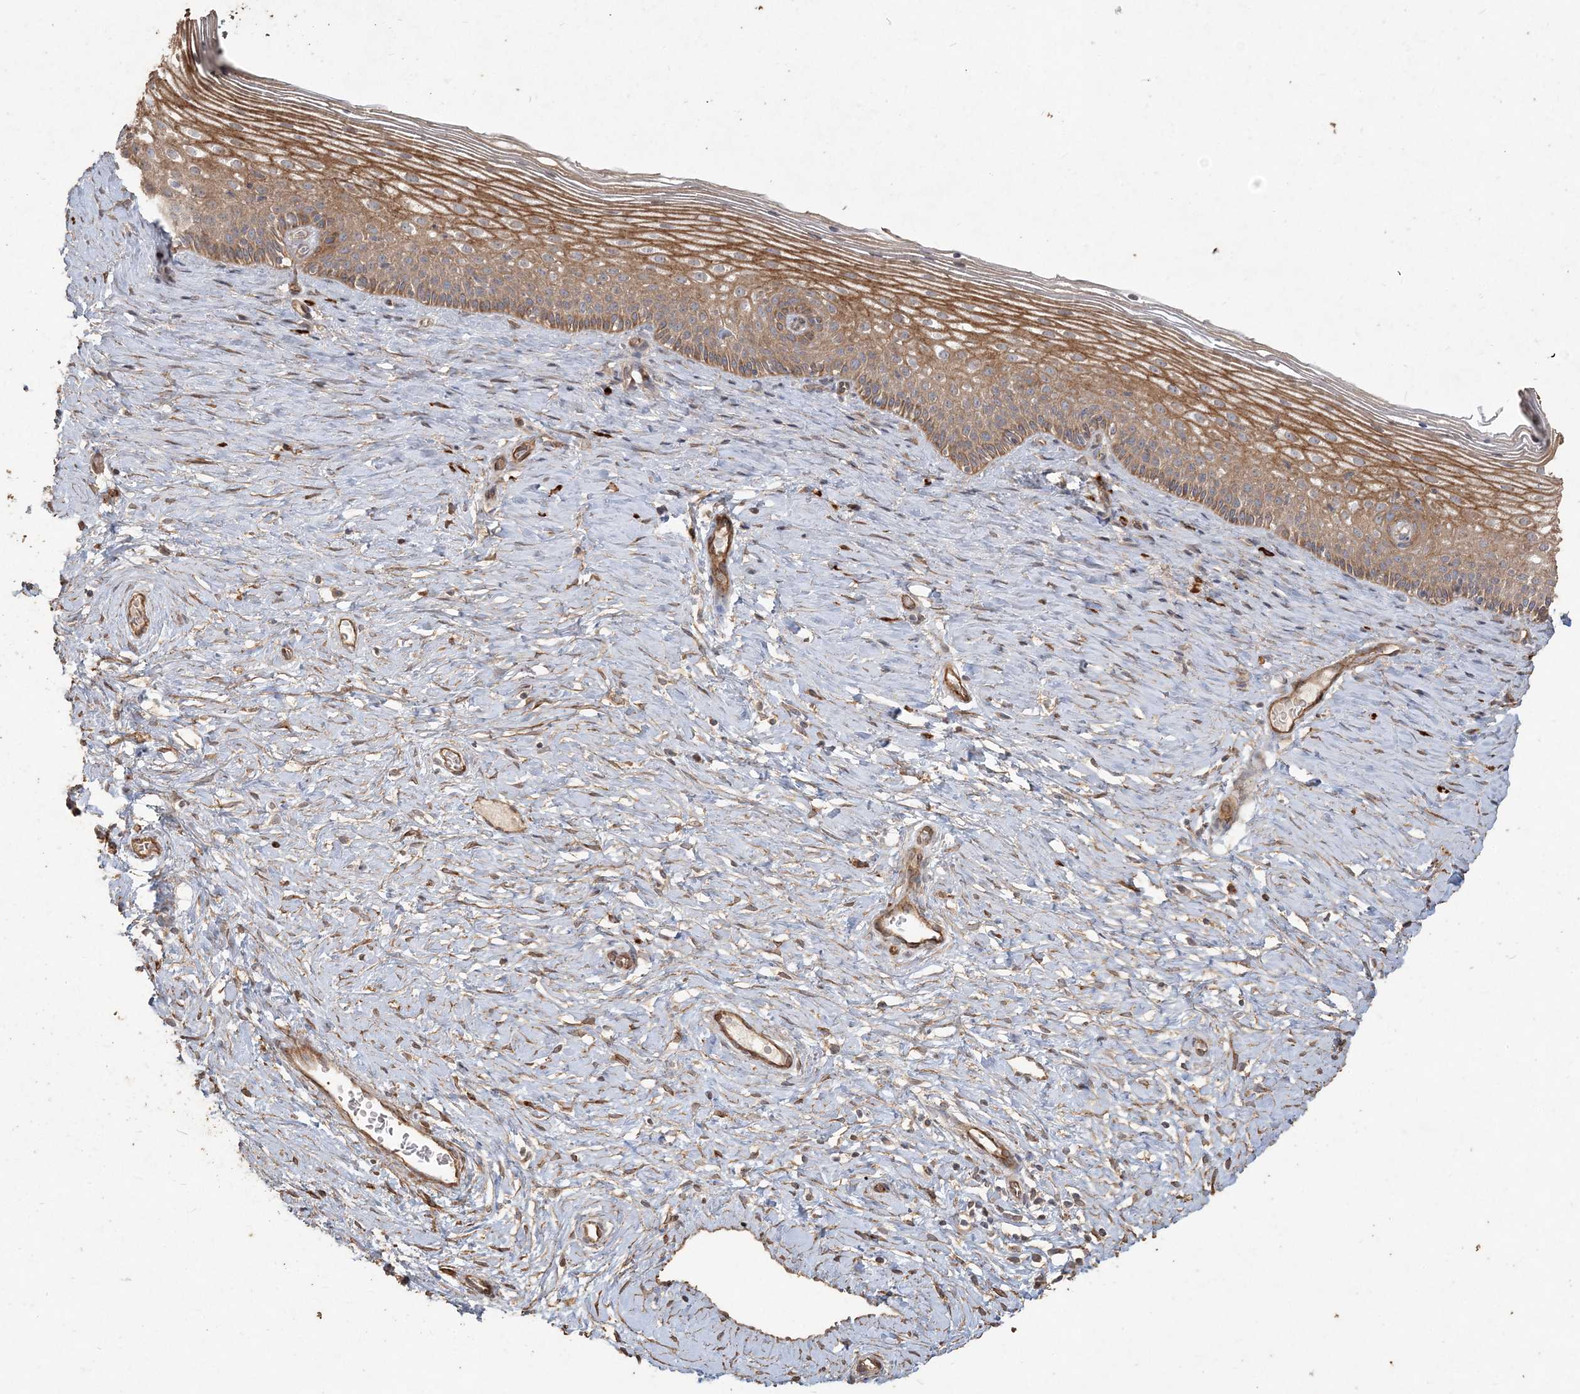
{"staining": {"intensity": "weak", "quantity": "<25%", "location": "cytoplasmic/membranous"}, "tissue": "cervix", "cell_type": "Glandular cells", "image_type": "normal", "snomed": [{"axis": "morphology", "description": "Normal tissue, NOS"}, {"axis": "topography", "description": "Cervix"}], "caption": "The immunohistochemistry (IHC) photomicrograph has no significant staining in glandular cells of cervix. (Immunohistochemistry (ihc), brightfield microscopy, high magnification).", "gene": "RNF145", "patient": {"sex": "female", "age": 33}}